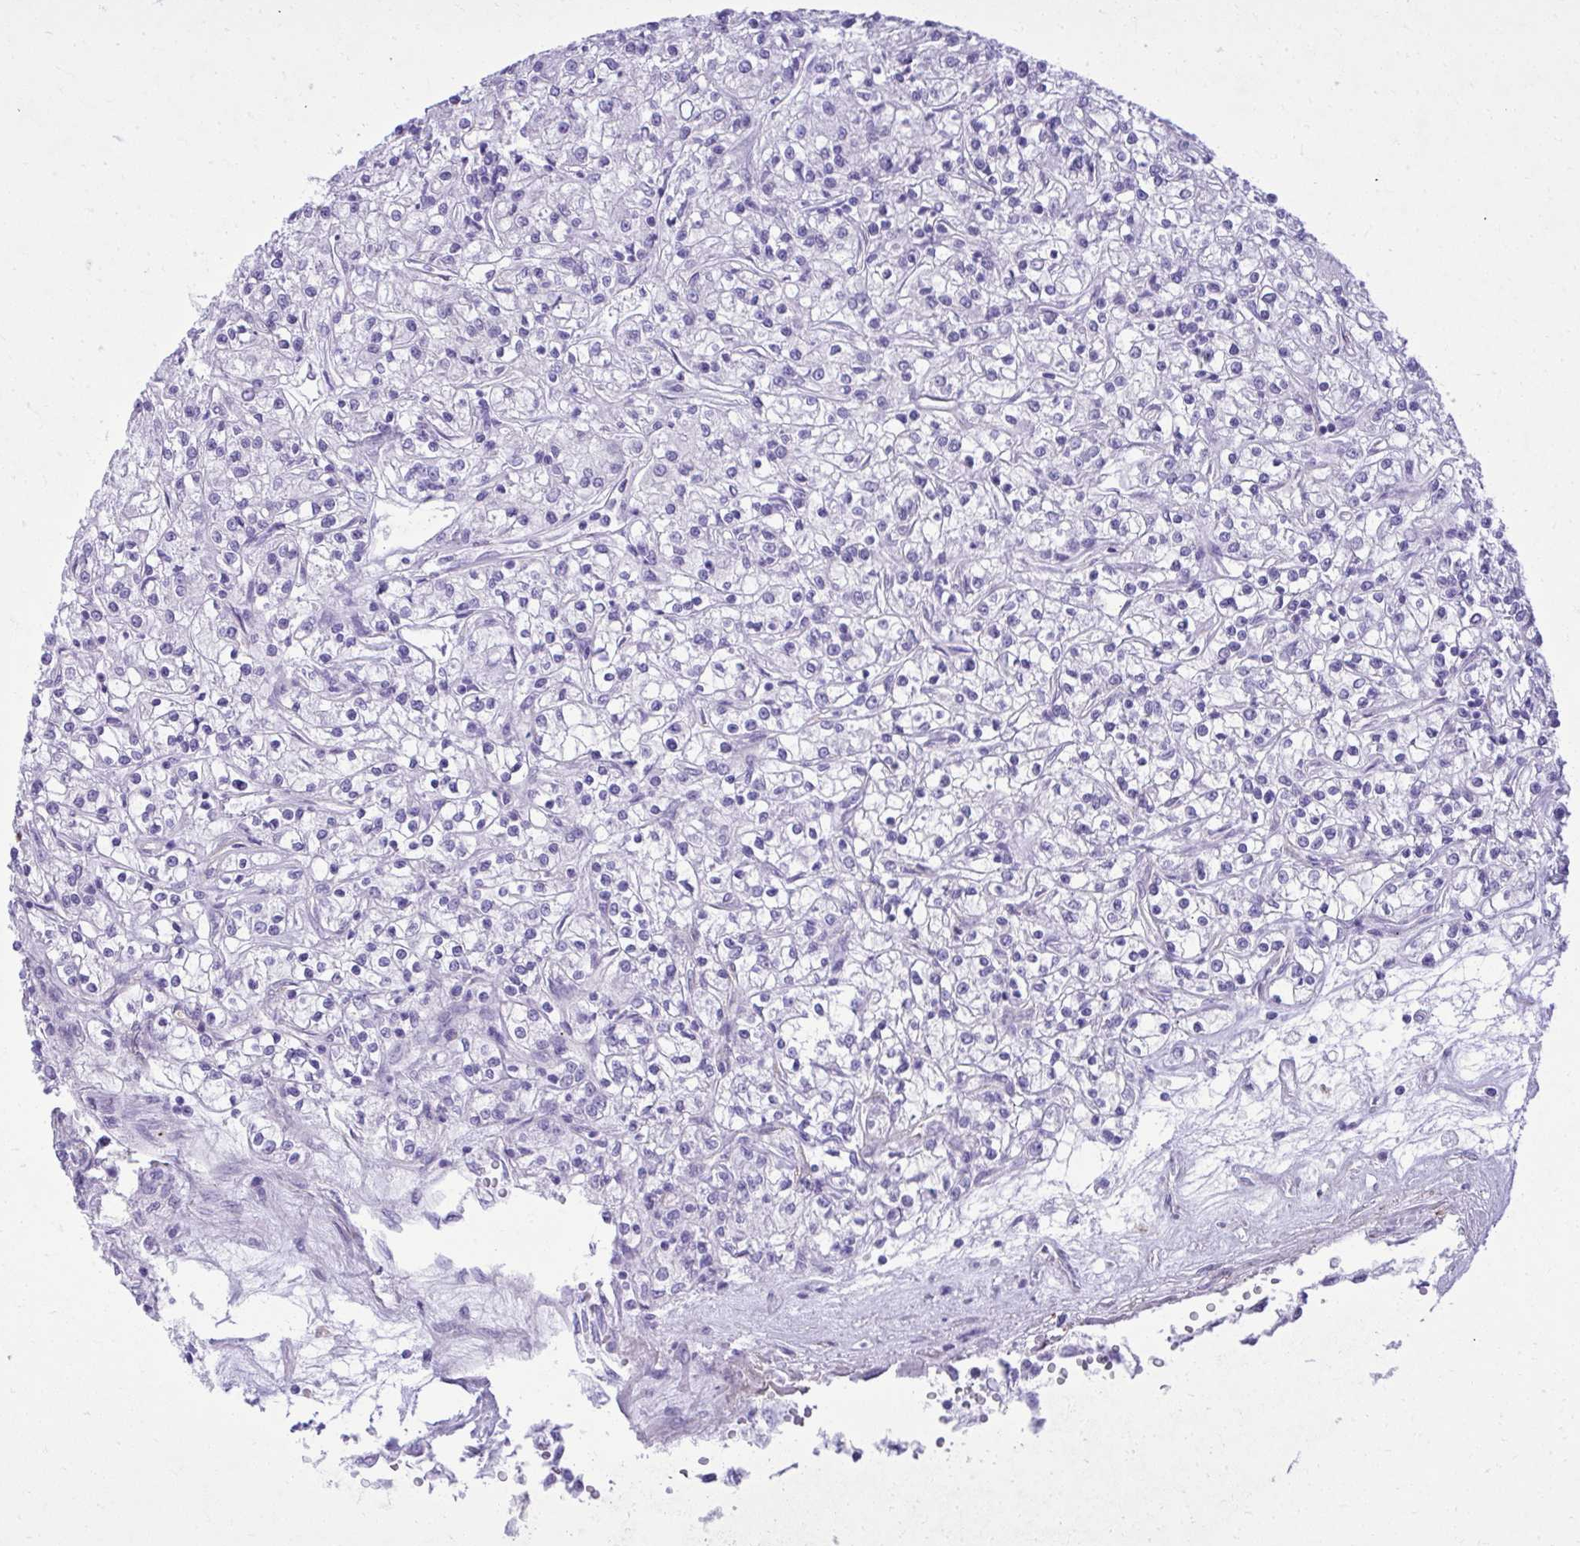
{"staining": {"intensity": "negative", "quantity": "none", "location": "none"}, "tissue": "renal cancer", "cell_type": "Tumor cells", "image_type": "cancer", "snomed": [{"axis": "morphology", "description": "Adenocarcinoma, NOS"}, {"axis": "topography", "description": "Kidney"}], "caption": "The micrograph displays no staining of tumor cells in renal cancer.", "gene": "PITPNM3", "patient": {"sex": "female", "age": 59}}